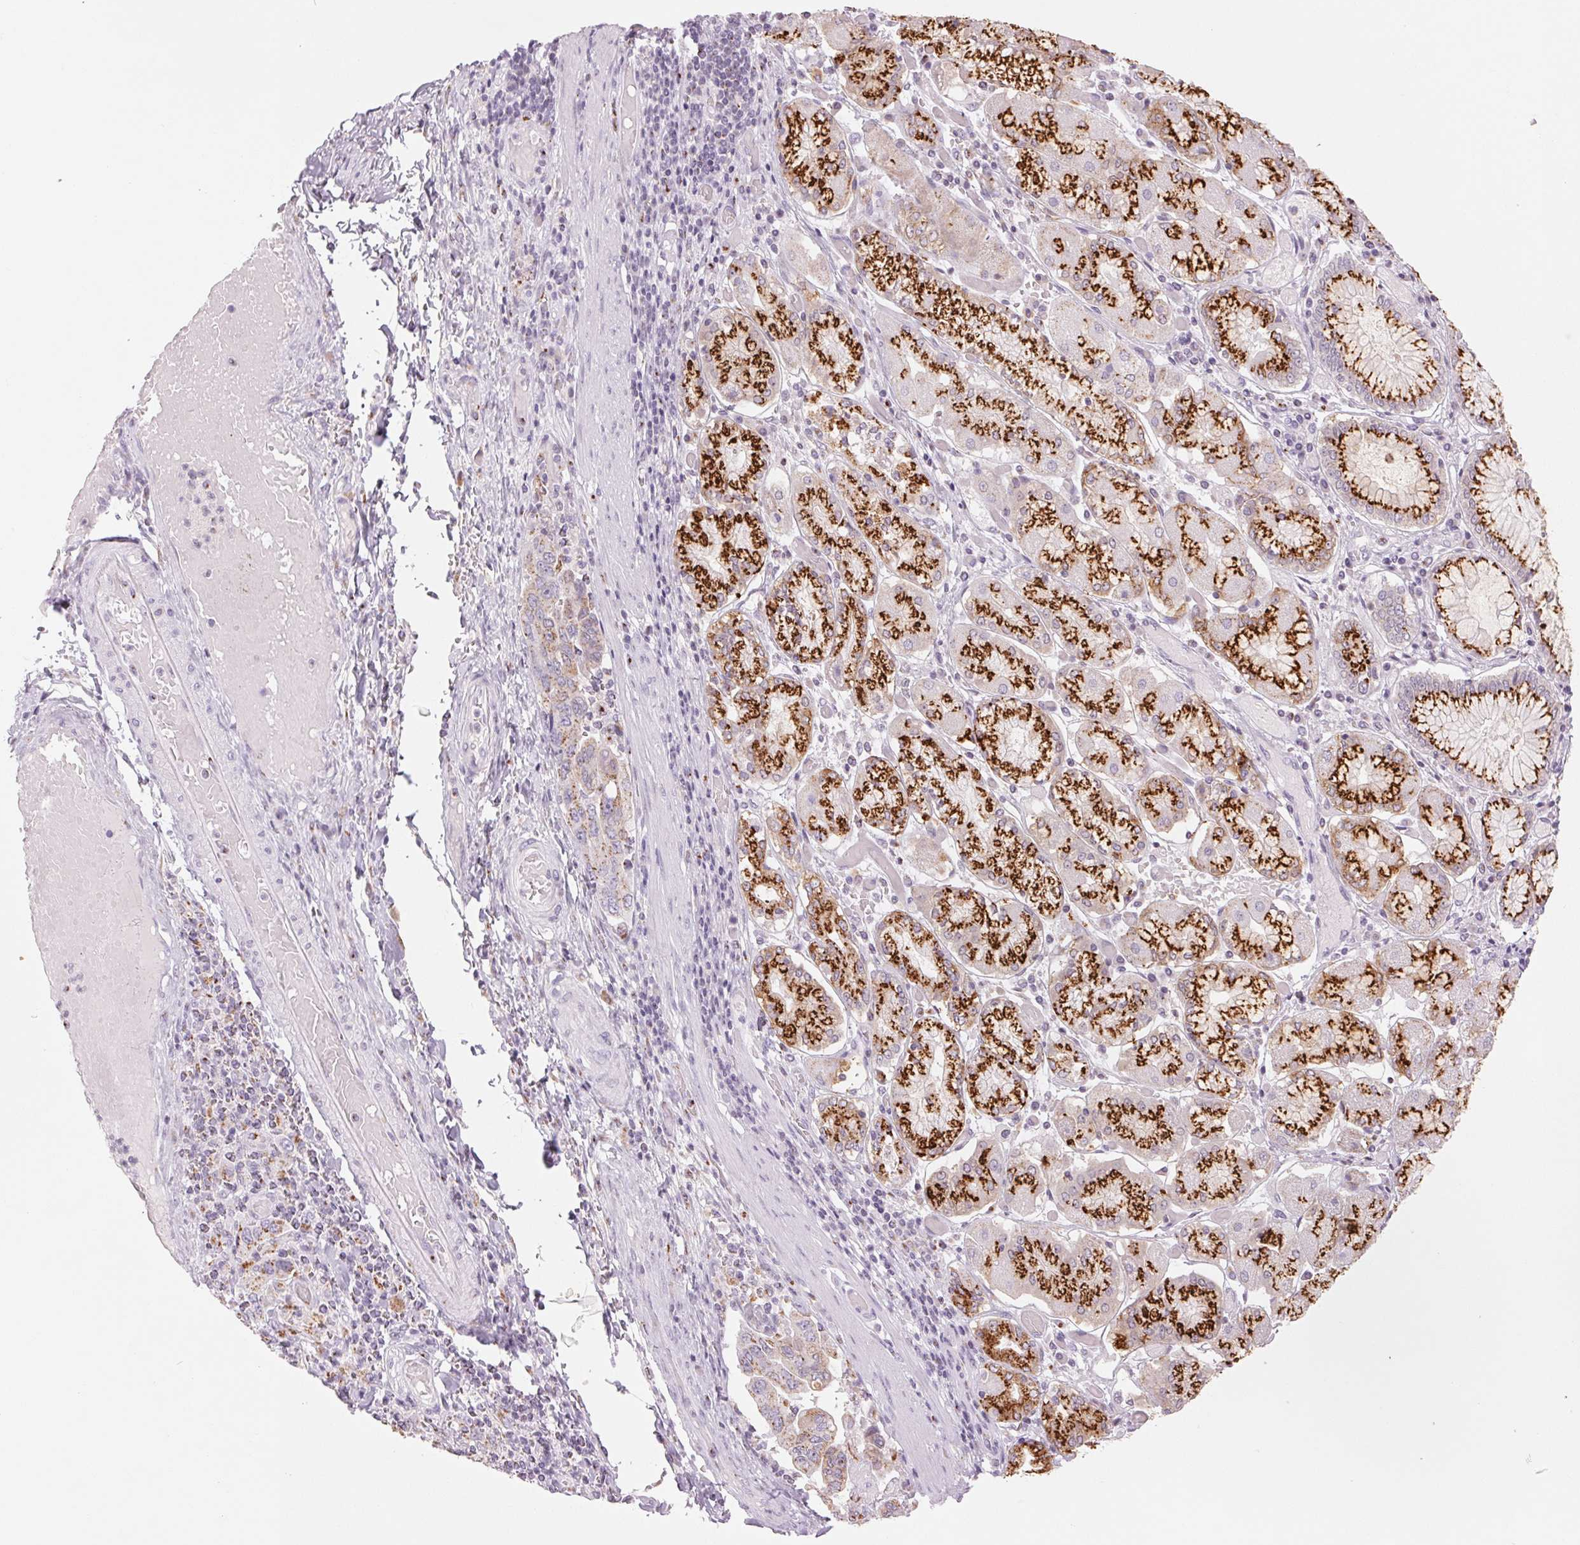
{"staining": {"intensity": "strong", "quantity": ">75%", "location": "cytoplasmic/membranous"}, "tissue": "stomach cancer", "cell_type": "Tumor cells", "image_type": "cancer", "snomed": [{"axis": "morphology", "description": "Adenocarcinoma, NOS"}, {"axis": "topography", "description": "Stomach, upper"}, {"axis": "topography", "description": "Stomach"}], "caption": "A brown stain labels strong cytoplasmic/membranous positivity of a protein in human adenocarcinoma (stomach) tumor cells.", "gene": "GALNT7", "patient": {"sex": "male", "age": 62}}